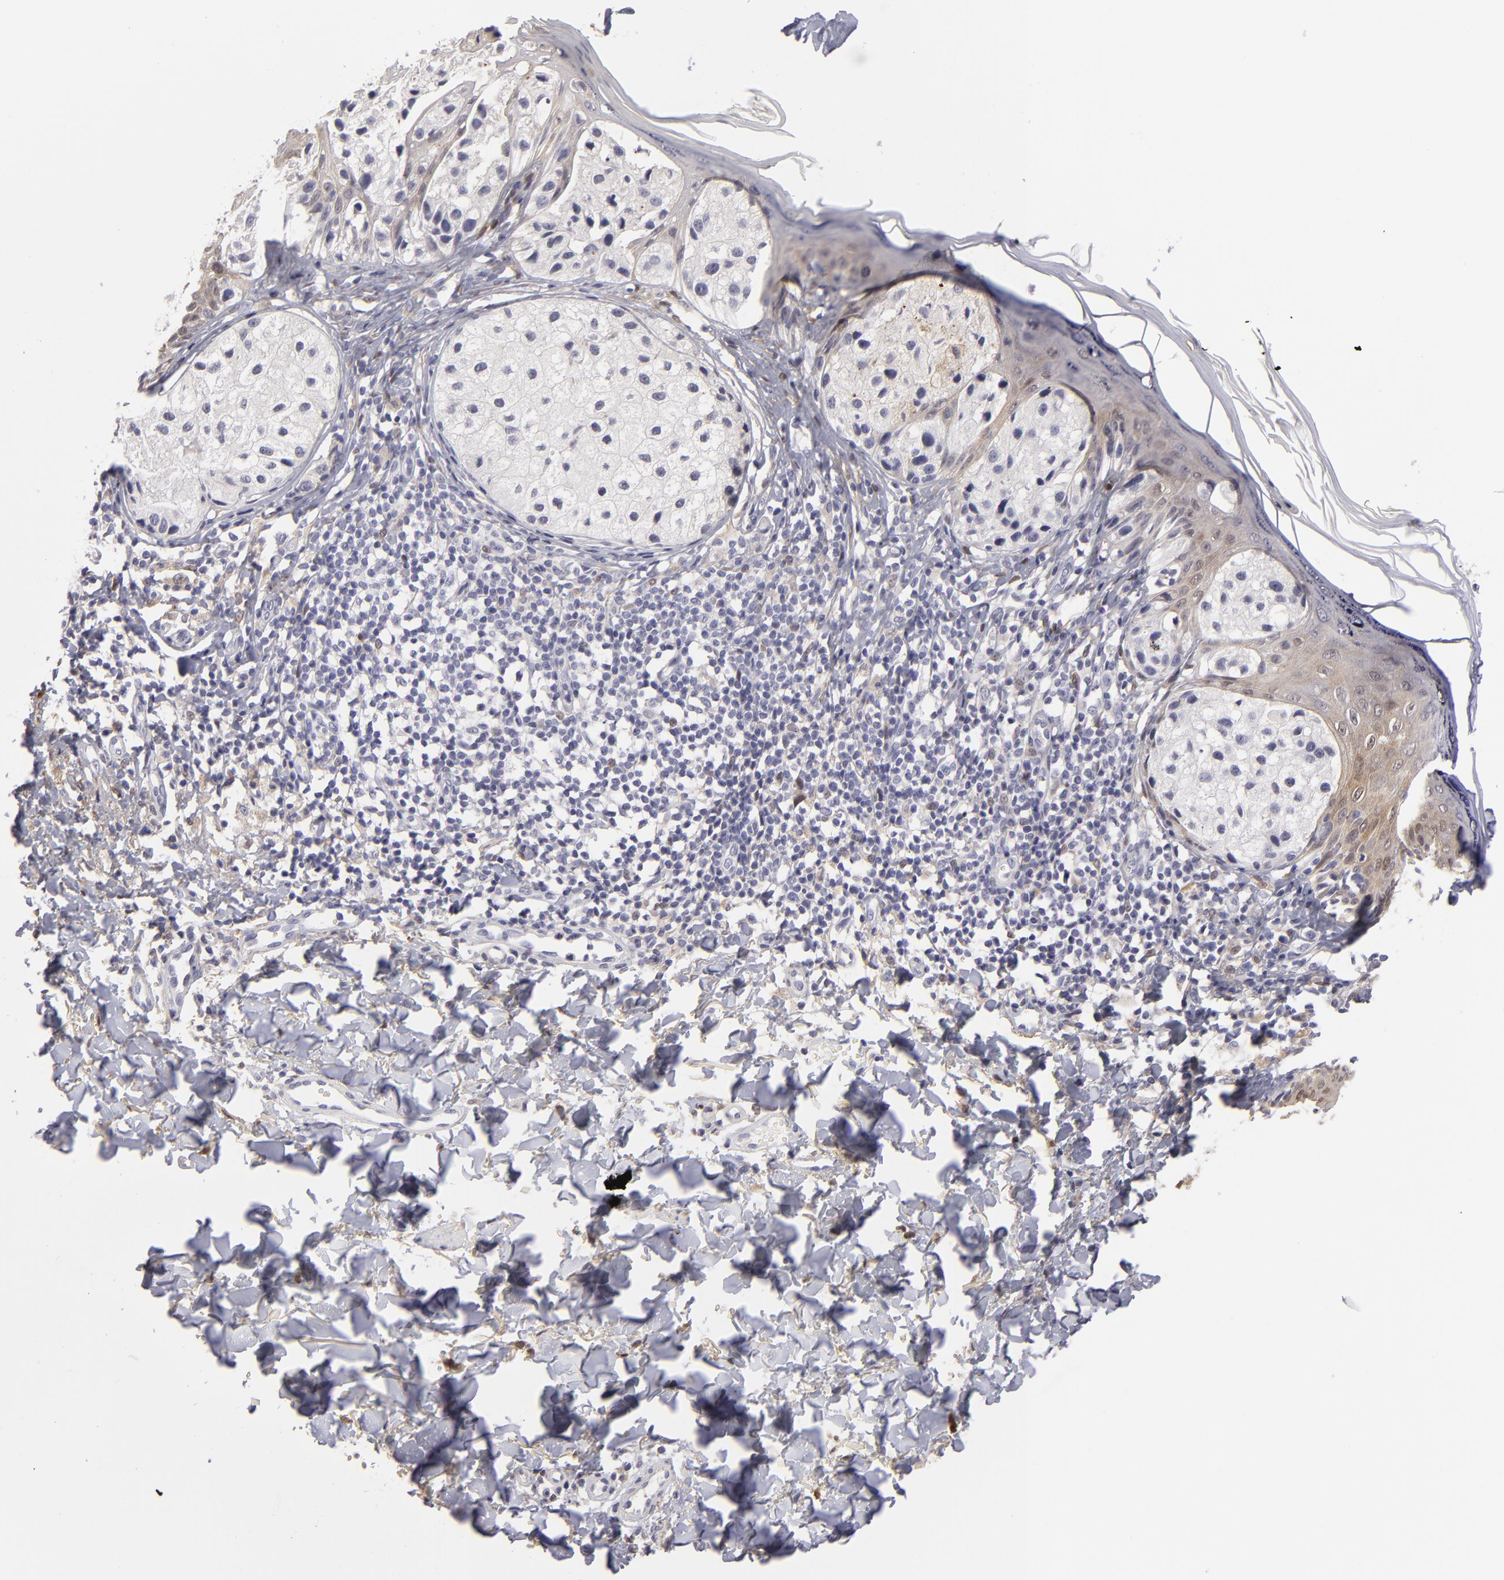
{"staining": {"intensity": "negative", "quantity": "none", "location": "none"}, "tissue": "melanoma", "cell_type": "Tumor cells", "image_type": "cancer", "snomed": [{"axis": "morphology", "description": "Malignant melanoma, NOS"}, {"axis": "topography", "description": "Skin"}], "caption": "The IHC image has no significant staining in tumor cells of malignant melanoma tissue.", "gene": "EFS", "patient": {"sex": "male", "age": 23}}